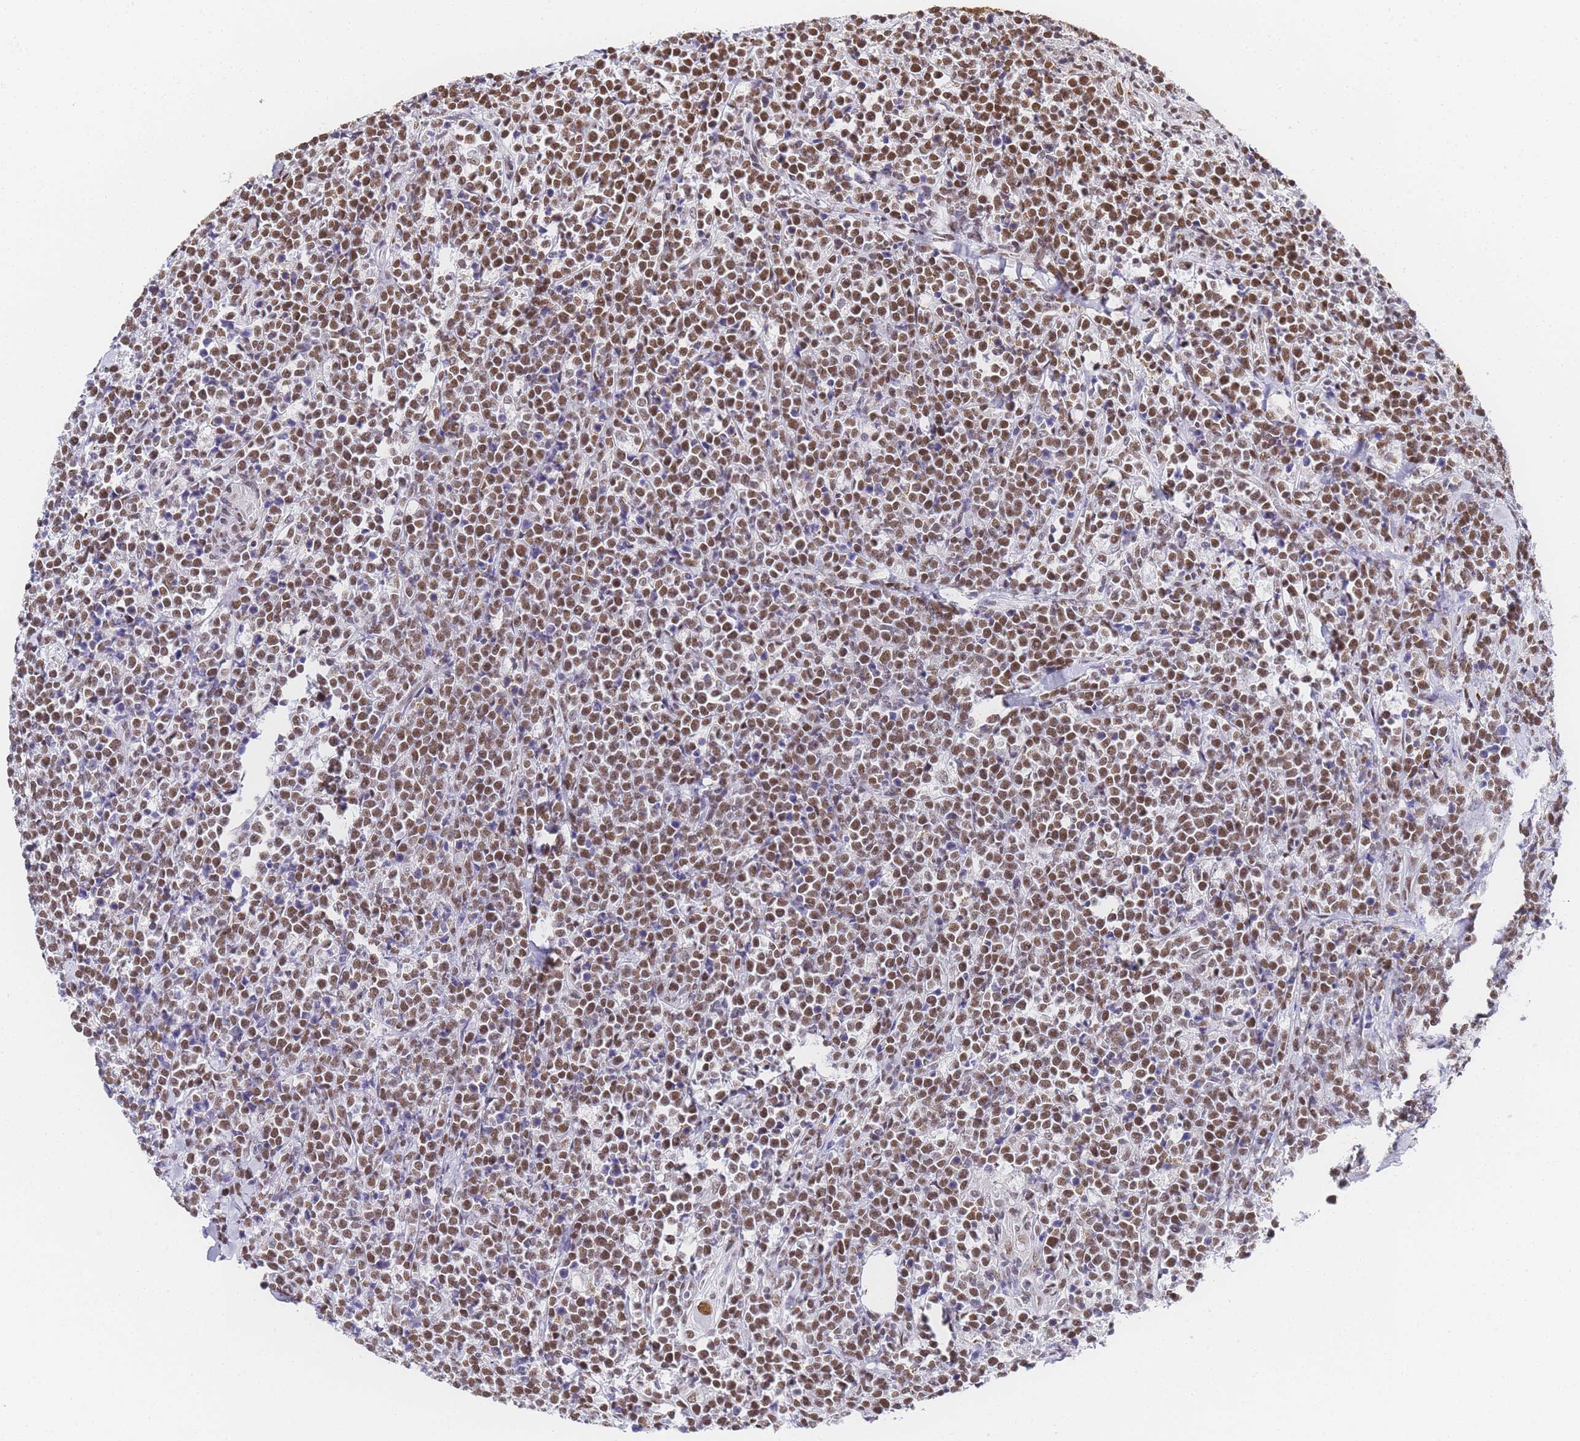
{"staining": {"intensity": "moderate", "quantity": ">75%", "location": "nuclear"}, "tissue": "lymphoma", "cell_type": "Tumor cells", "image_type": "cancer", "snomed": [{"axis": "morphology", "description": "Malignant lymphoma, non-Hodgkin's type, High grade"}, {"axis": "topography", "description": "Small intestine"}], "caption": "DAB (3,3'-diaminobenzidine) immunohistochemical staining of lymphoma reveals moderate nuclear protein staining in approximately >75% of tumor cells.", "gene": "POLR1A", "patient": {"sex": "male", "age": 8}}